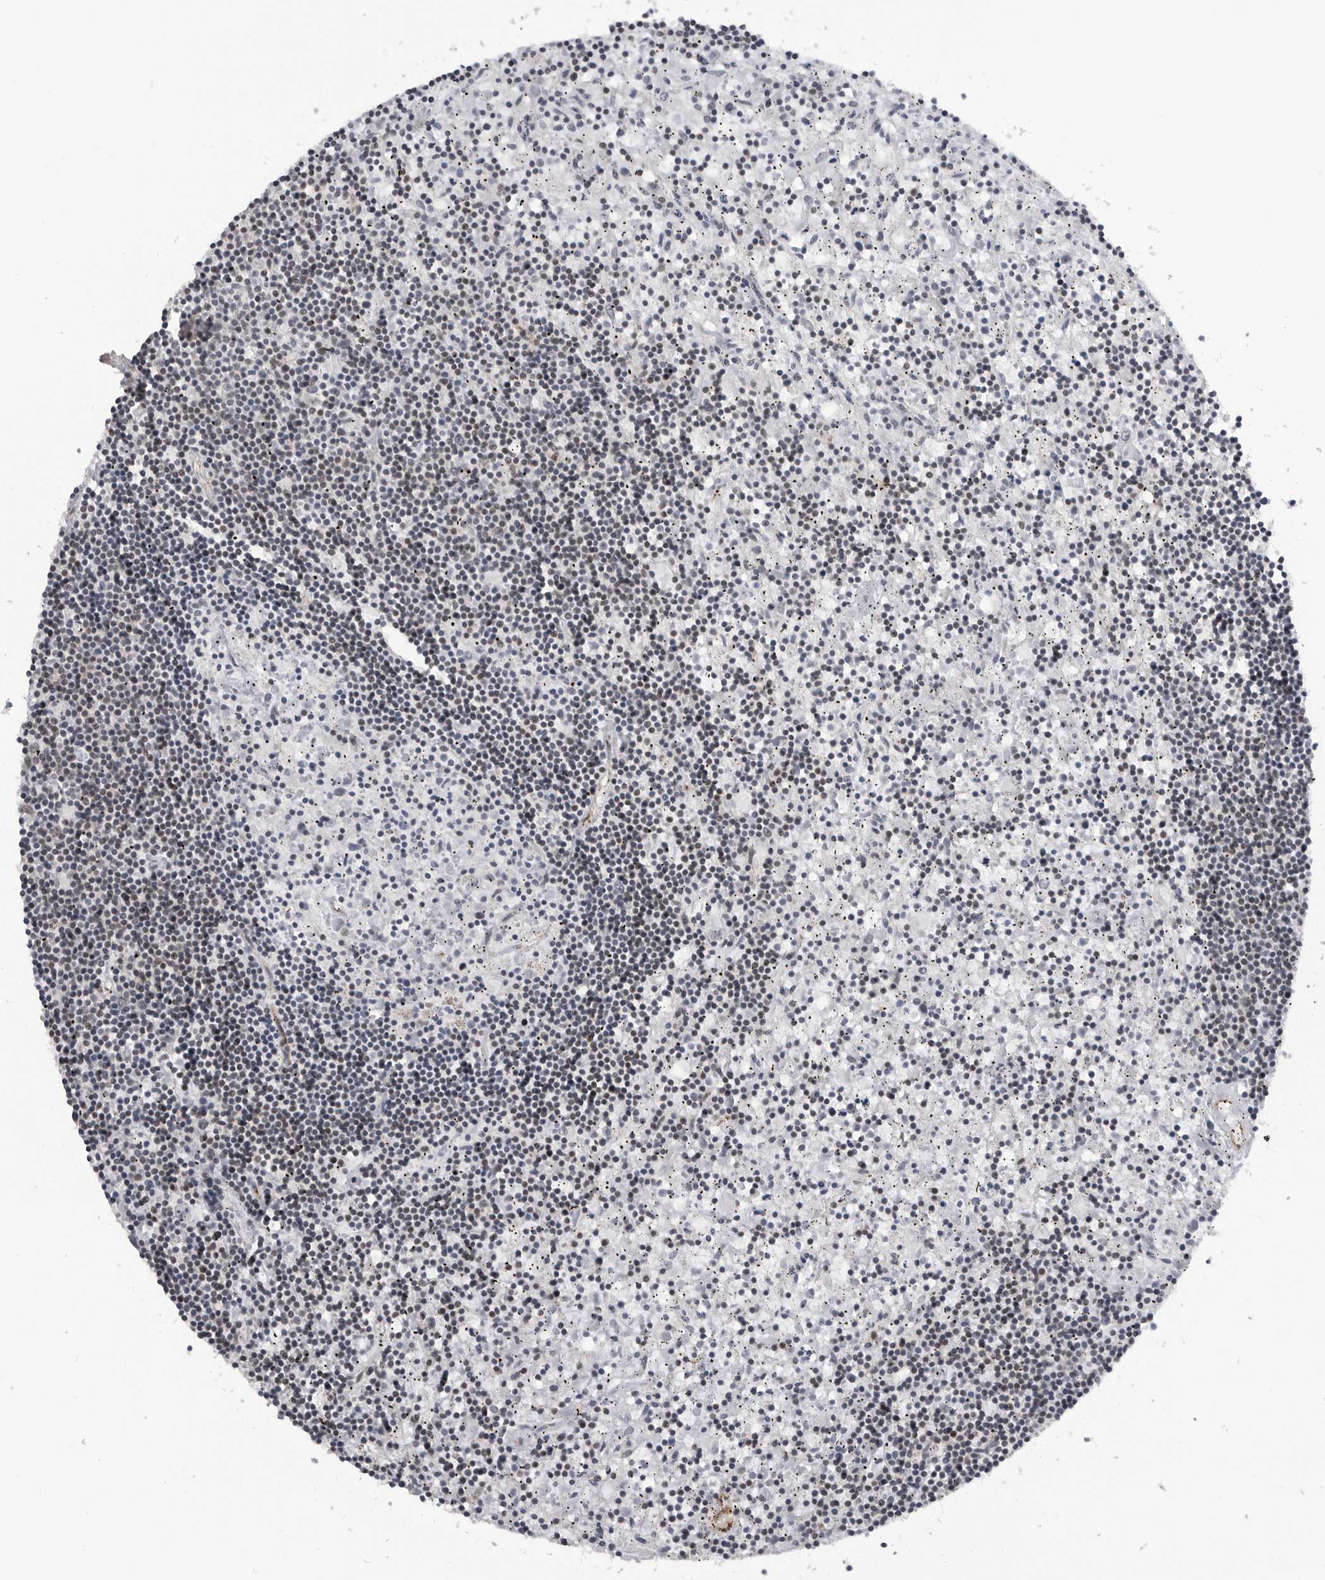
{"staining": {"intensity": "negative", "quantity": "none", "location": "none"}, "tissue": "lymphoma", "cell_type": "Tumor cells", "image_type": "cancer", "snomed": [{"axis": "morphology", "description": "Malignant lymphoma, non-Hodgkin's type, Low grade"}, {"axis": "topography", "description": "Spleen"}], "caption": "This is an immunohistochemistry image of human lymphoma. There is no staining in tumor cells.", "gene": "RNF26", "patient": {"sex": "male", "age": 76}}